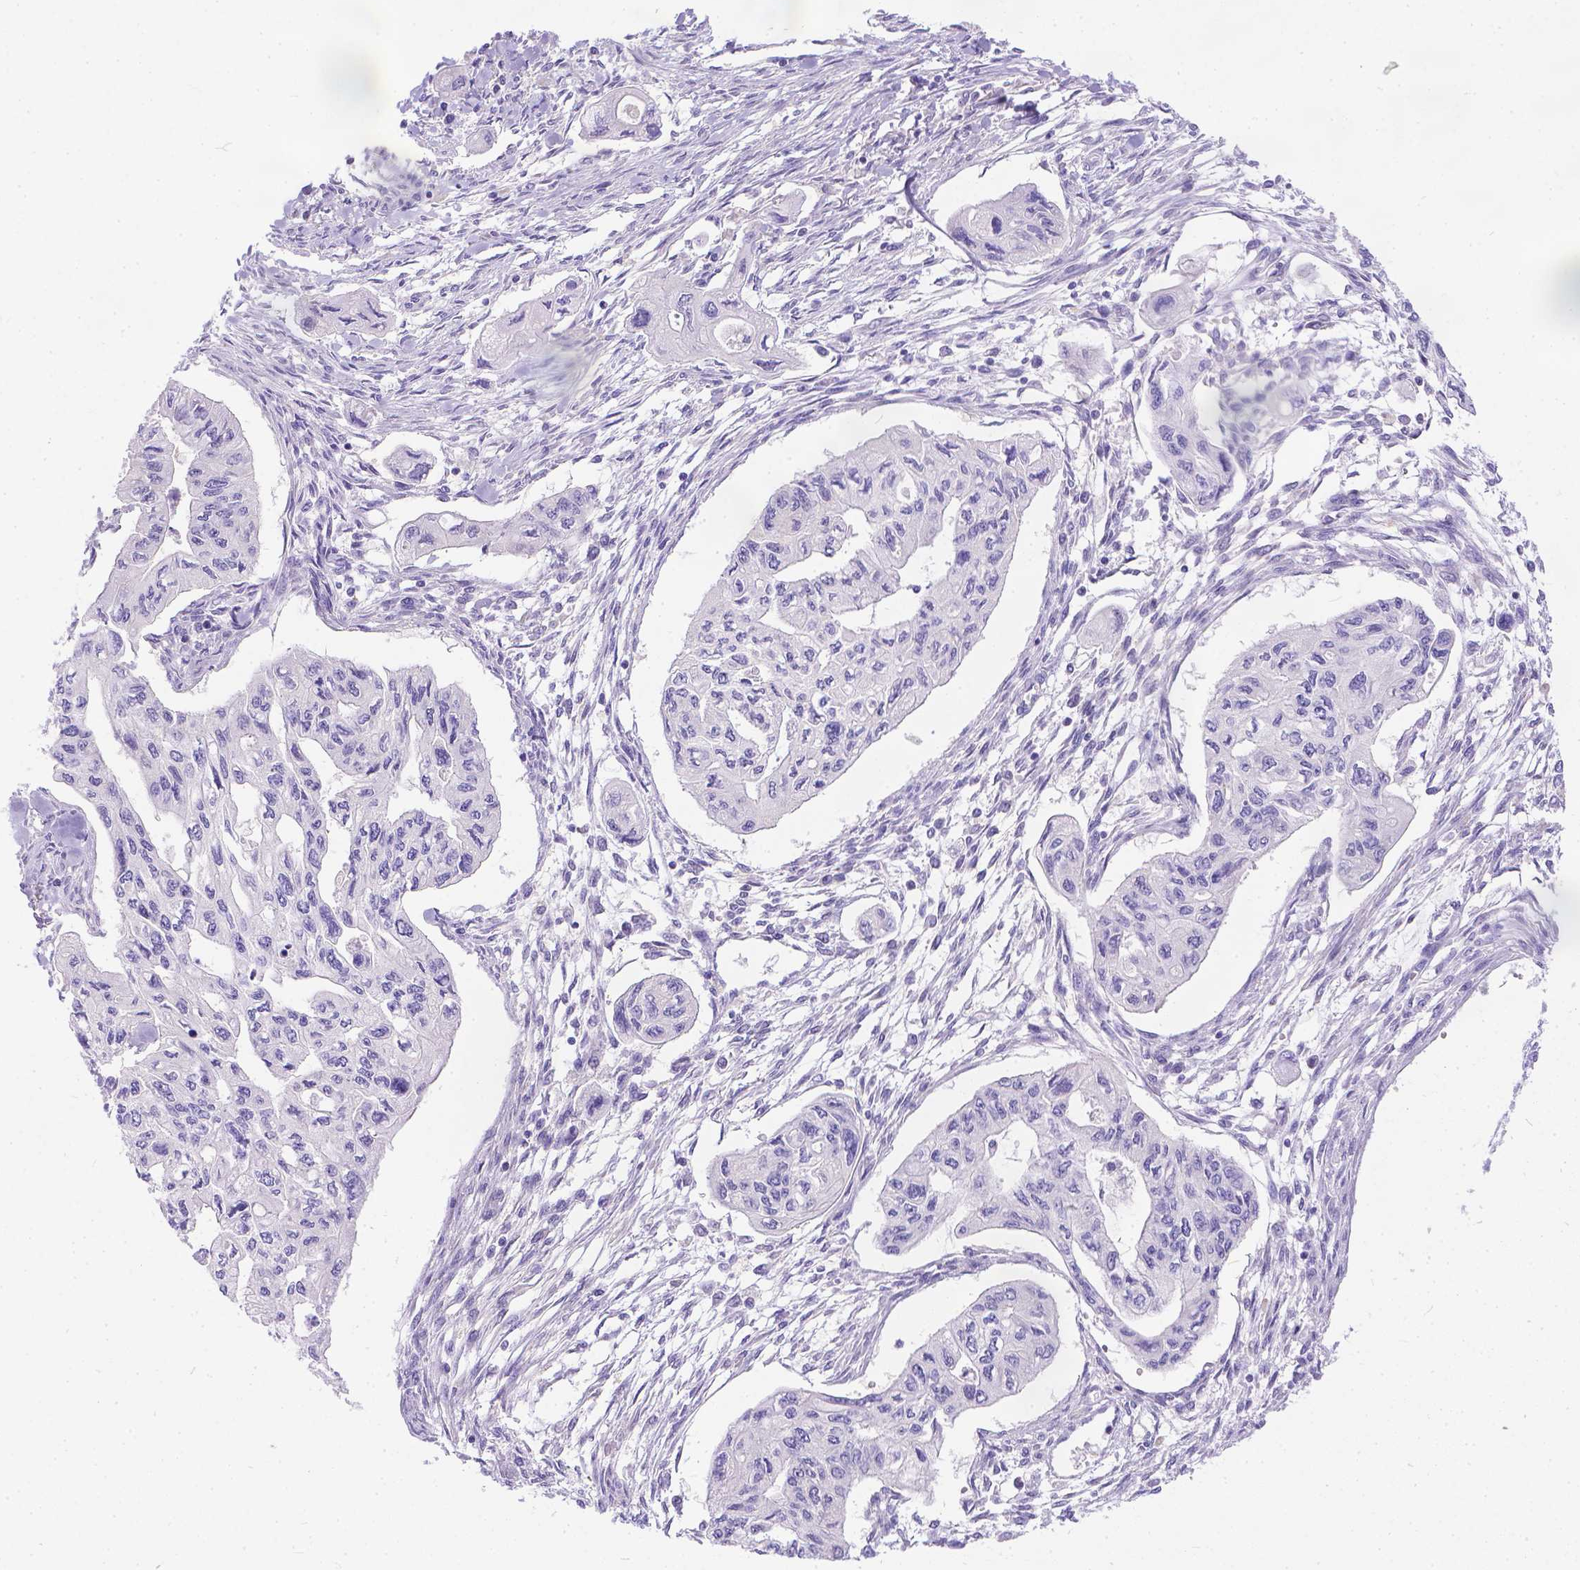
{"staining": {"intensity": "negative", "quantity": "none", "location": "none"}, "tissue": "pancreatic cancer", "cell_type": "Tumor cells", "image_type": "cancer", "snomed": [{"axis": "morphology", "description": "Adenocarcinoma, NOS"}, {"axis": "topography", "description": "Pancreas"}], "caption": "A high-resolution image shows IHC staining of pancreatic adenocarcinoma, which exhibits no significant expression in tumor cells.", "gene": "TTLL6", "patient": {"sex": "female", "age": 76}}